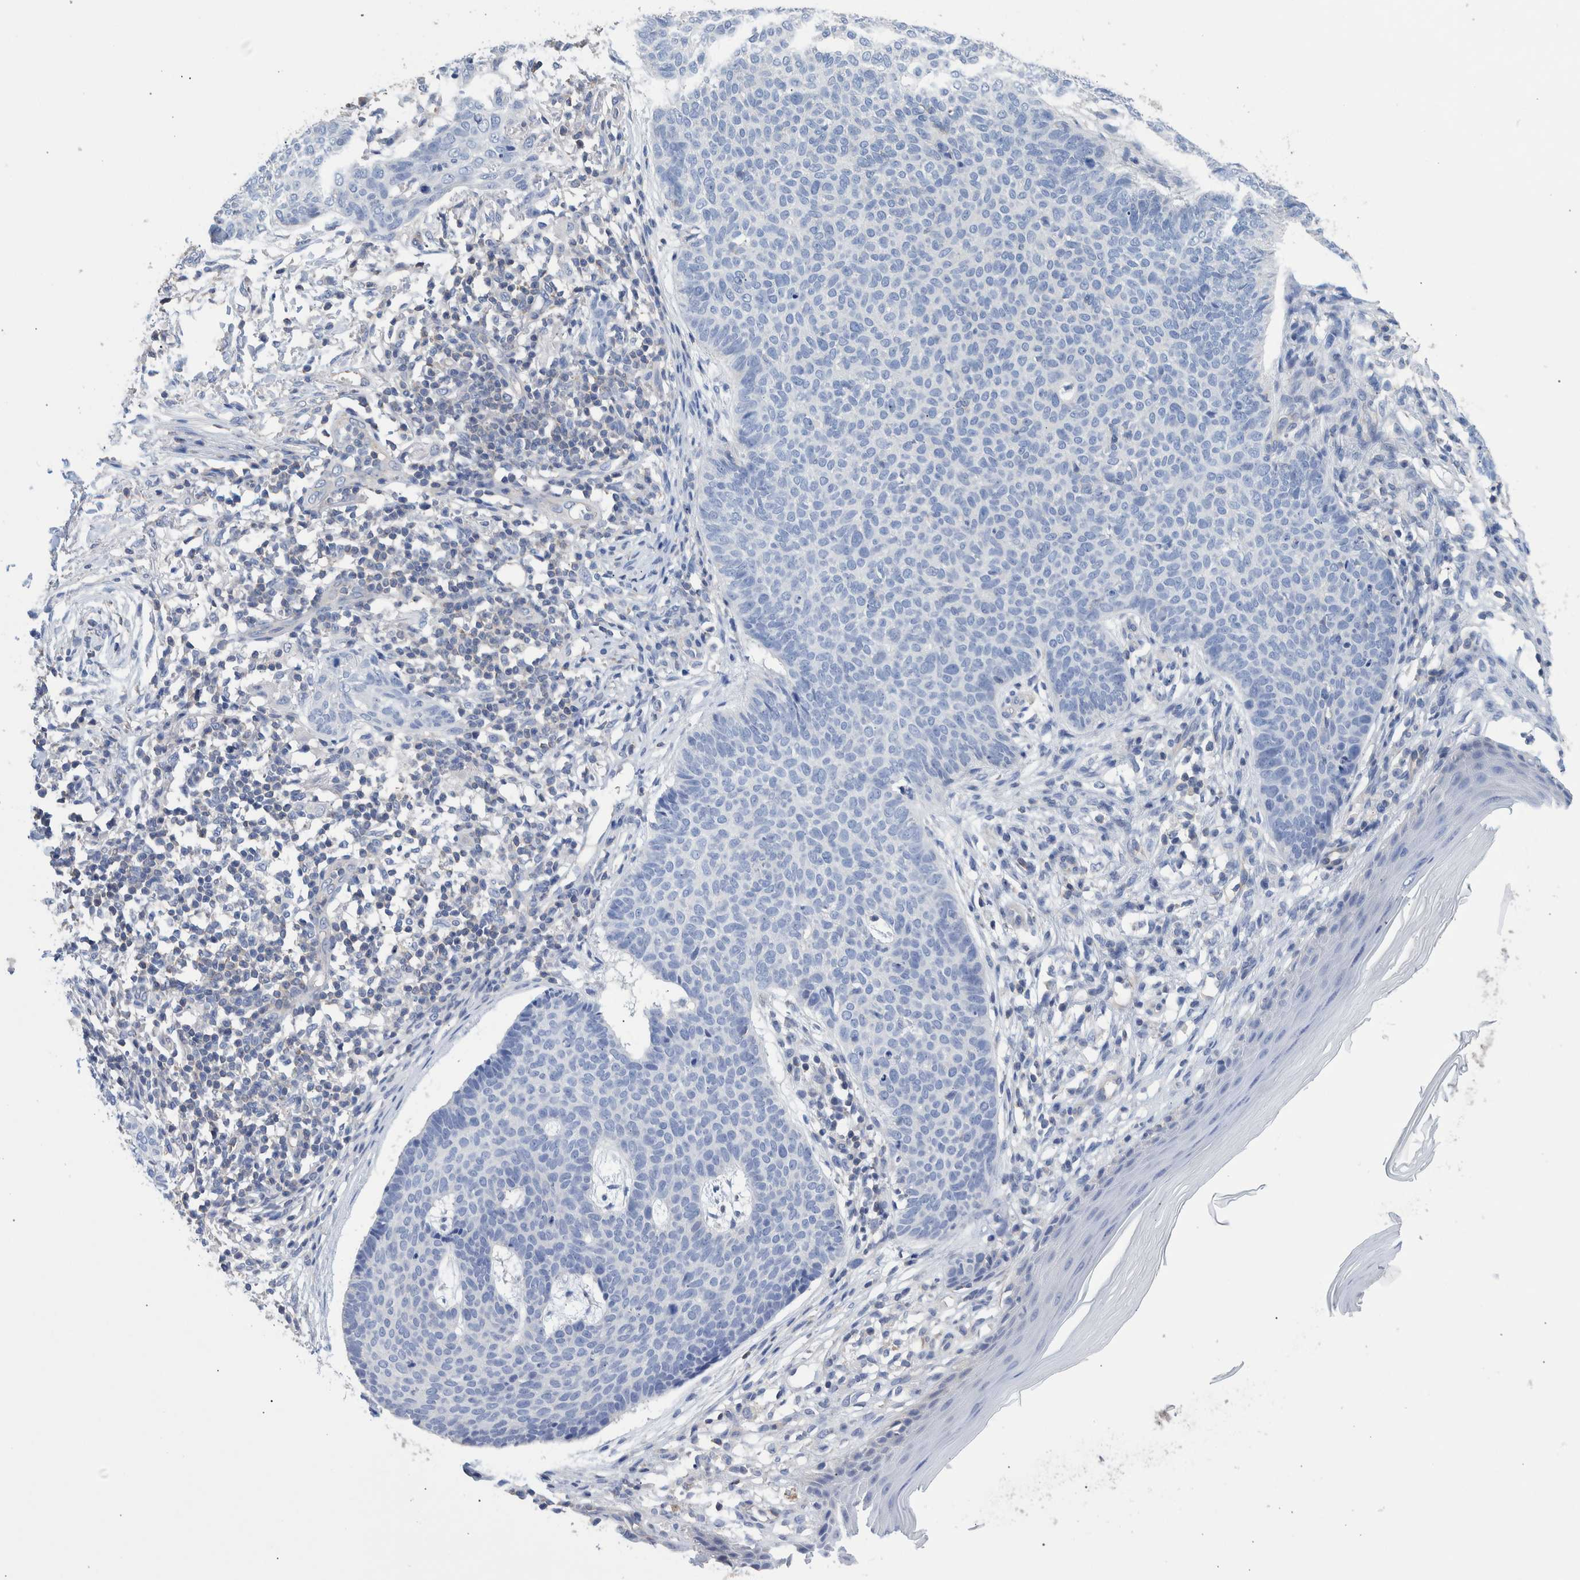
{"staining": {"intensity": "negative", "quantity": "none", "location": "none"}, "tissue": "skin cancer", "cell_type": "Tumor cells", "image_type": "cancer", "snomed": [{"axis": "morphology", "description": "Normal tissue, NOS"}, {"axis": "morphology", "description": "Basal cell carcinoma"}, {"axis": "topography", "description": "Skin"}], "caption": "Photomicrograph shows no significant protein positivity in tumor cells of basal cell carcinoma (skin). (Immunohistochemistry, brightfield microscopy, high magnification).", "gene": "PPP3CC", "patient": {"sex": "male", "age": 50}}